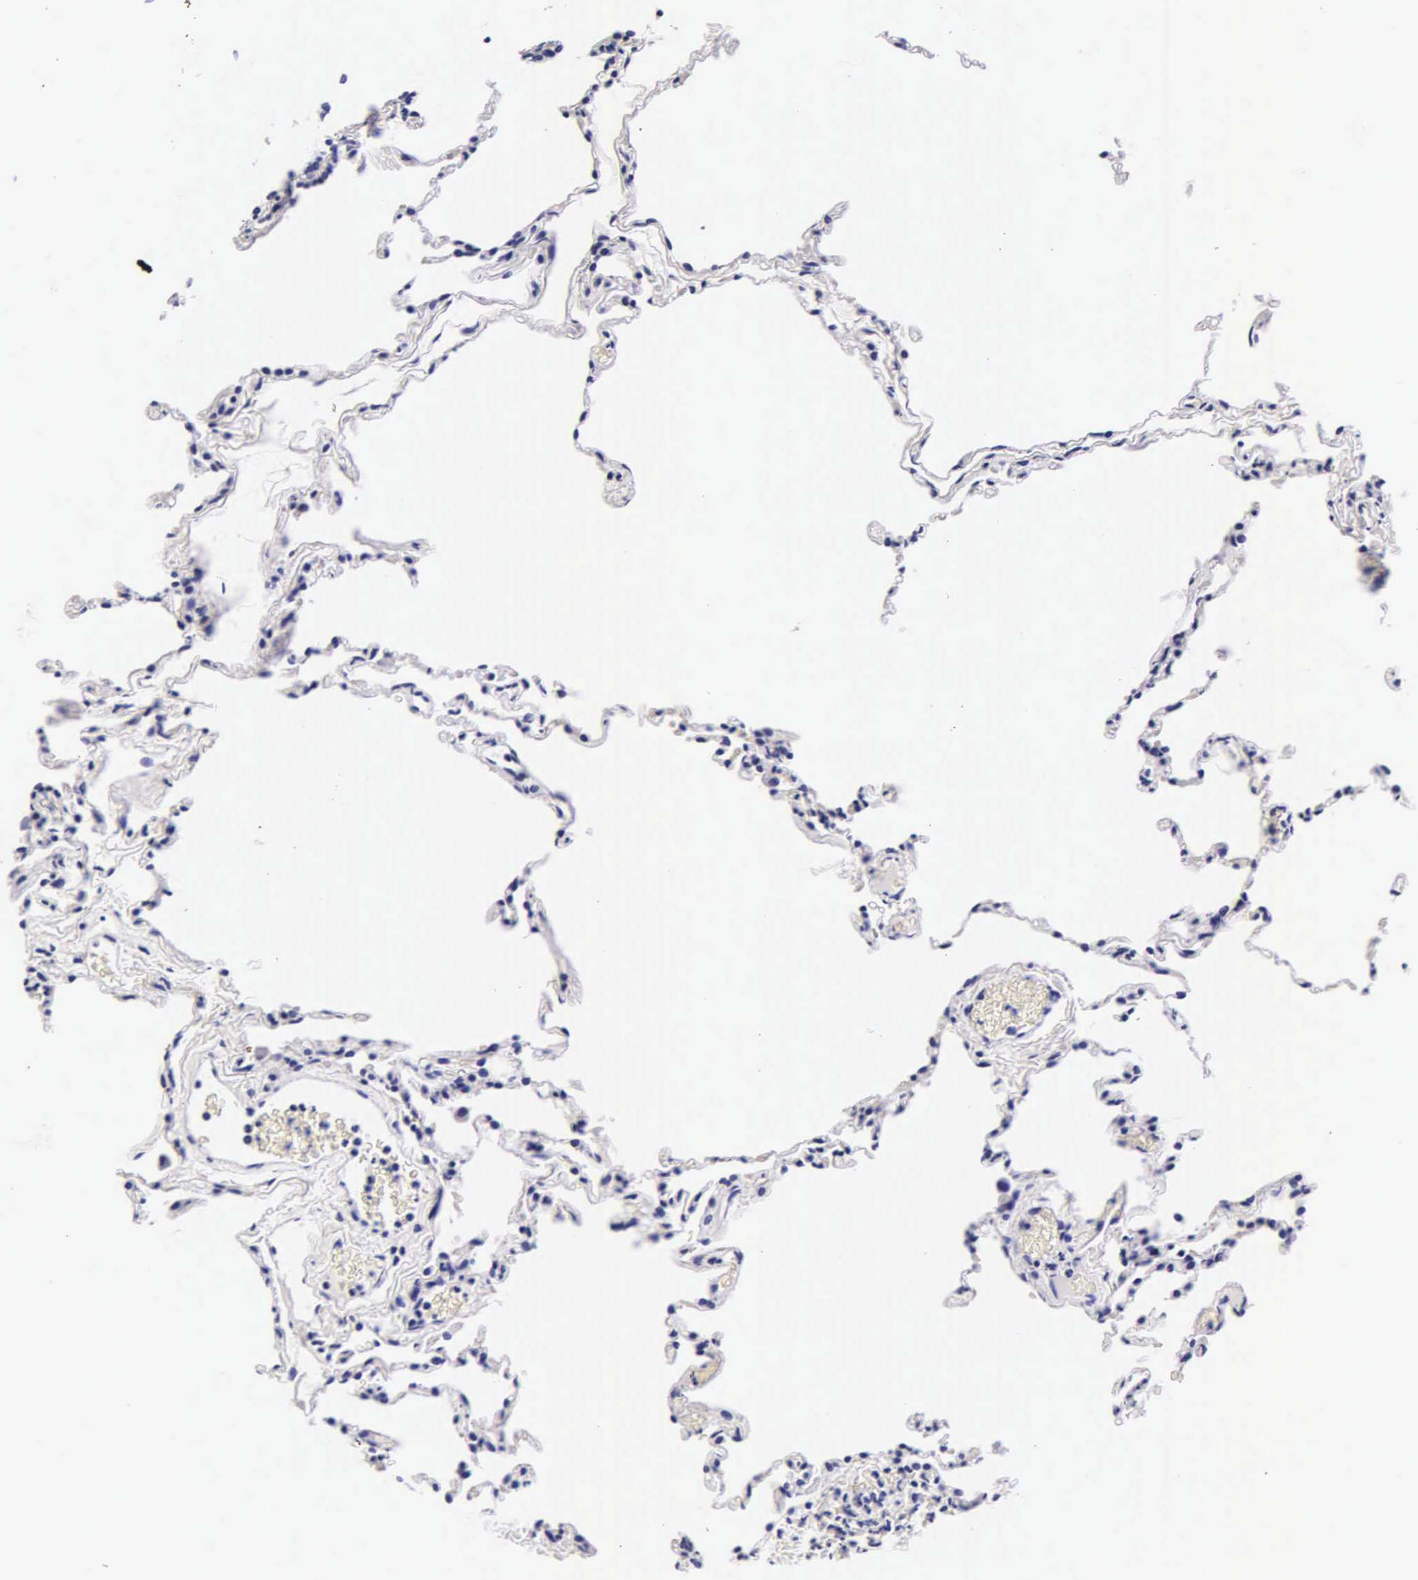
{"staining": {"intensity": "negative", "quantity": "none", "location": "none"}, "tissue": "lung", "cell_type": "Alveolar cells", "image_type": "normal", "snomed": [{"axis": "morphology", "description": "Normal tissue, NOS"}, {"axis": "topography", "description": "Lung"}], "caption": "The image displays no significant positivity in alveolar cells of lung. The staining was performed using DAB (3,3'-diaminobenzidine) to visualize the protein expression in brown, while the nuclei were stained in blue with hematoxylin (Magnification: 20x).", "gene": "DGCR2", "patient": {"sex": "female", "age": 61}}